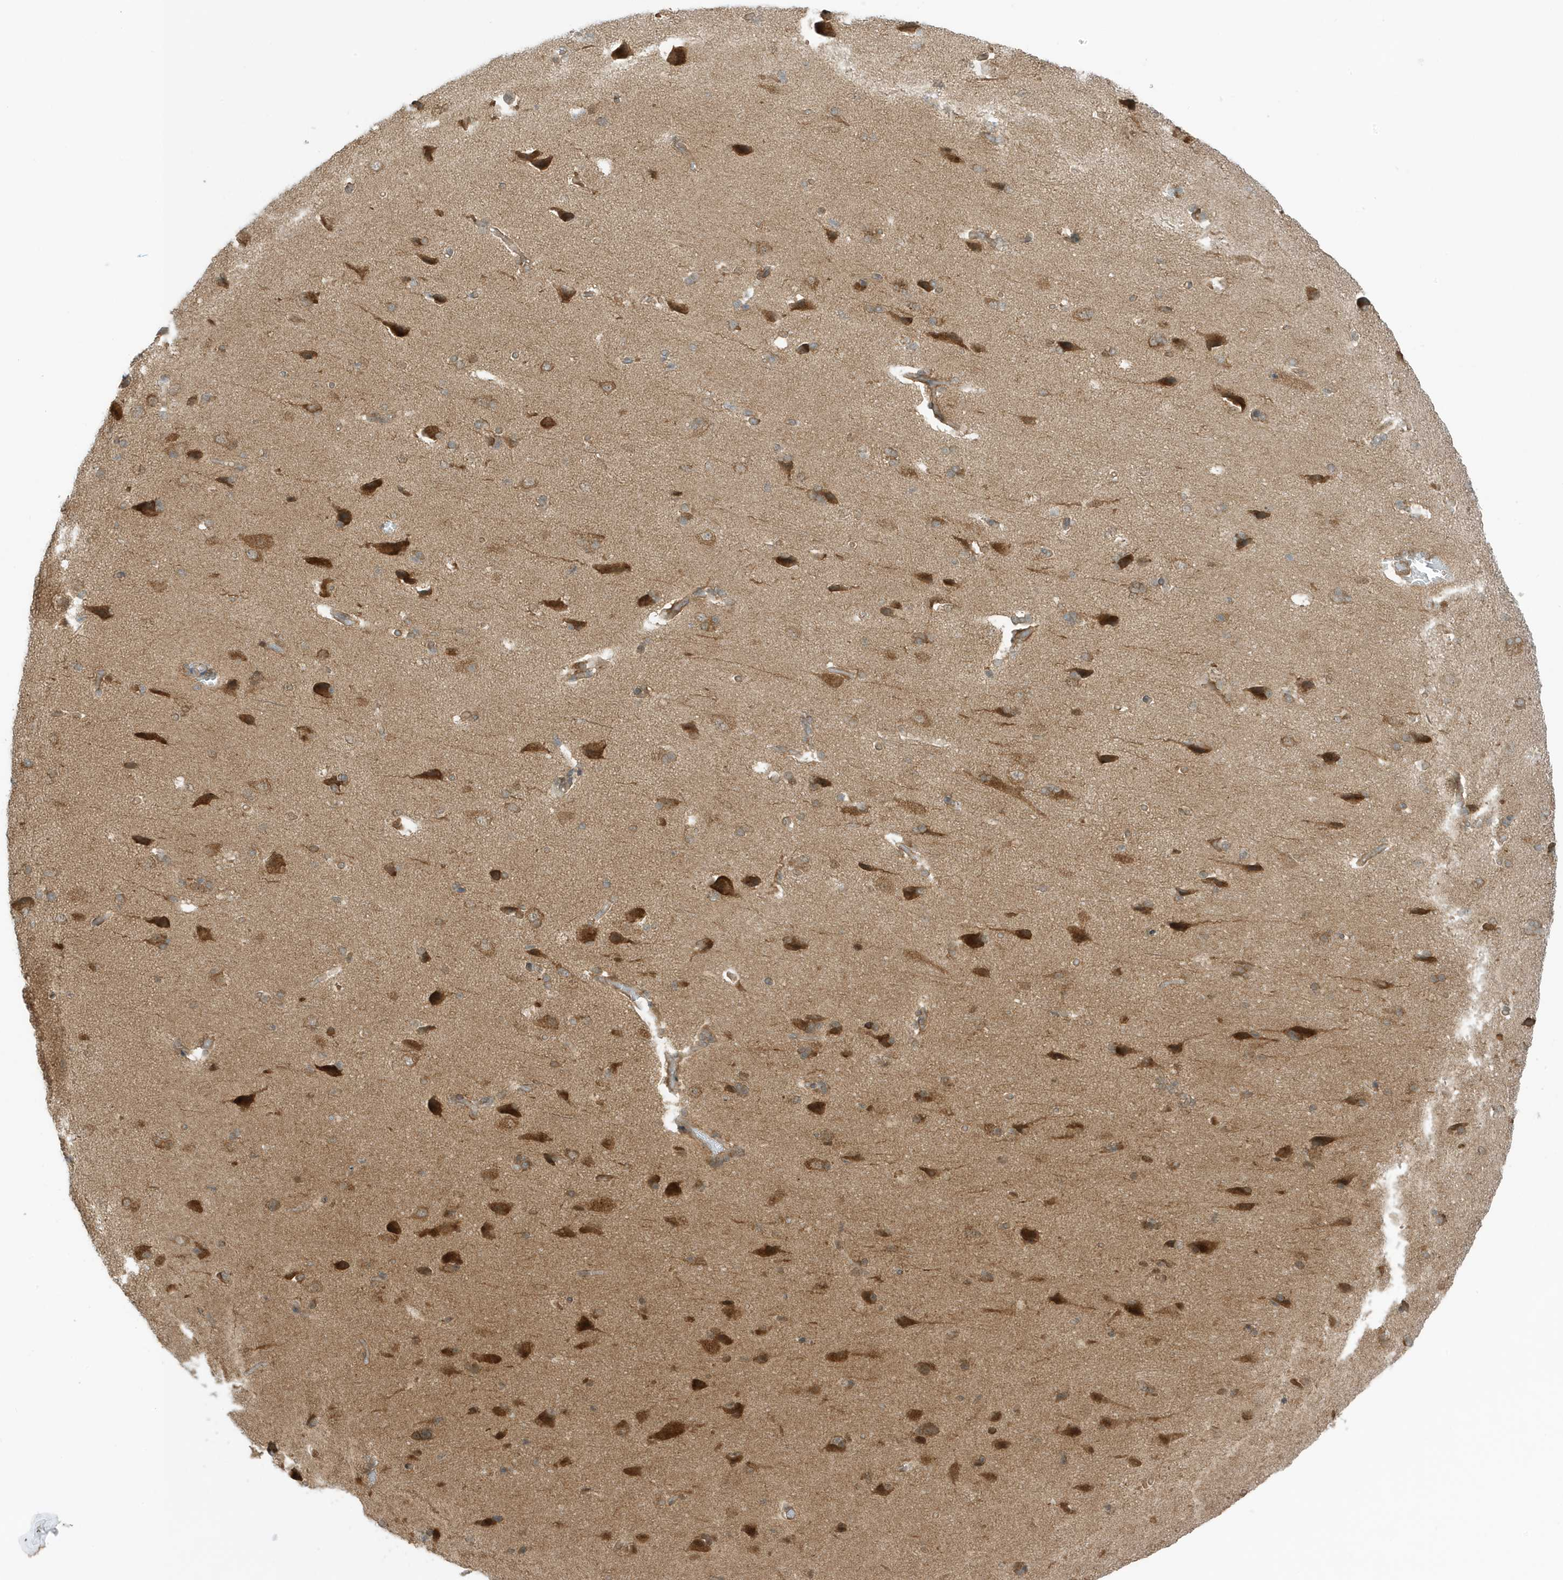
{"staining": {"intensity": "moderate", "quantity": ">75%", "location": "cytoplasmic/membranous"}, "tissue": "cerebral cortex", "cell_type": "Endothelial cells", "image_type": "normal", "snomed": [{"axis": "morphology", "description": "Normal tissue, NOS"}, {"axis": "topography", "description": "Cerebral cortex"}], "caption": "Moderate cytoplasmic/membranous expression is identified in approximately >75% of endothelial cells in normal cerebral cortex. The protein is shown in brown color, while the nuclei are stained blue.", "gene": "DHX36", "patient": {"sex": "male", "age": 62}}